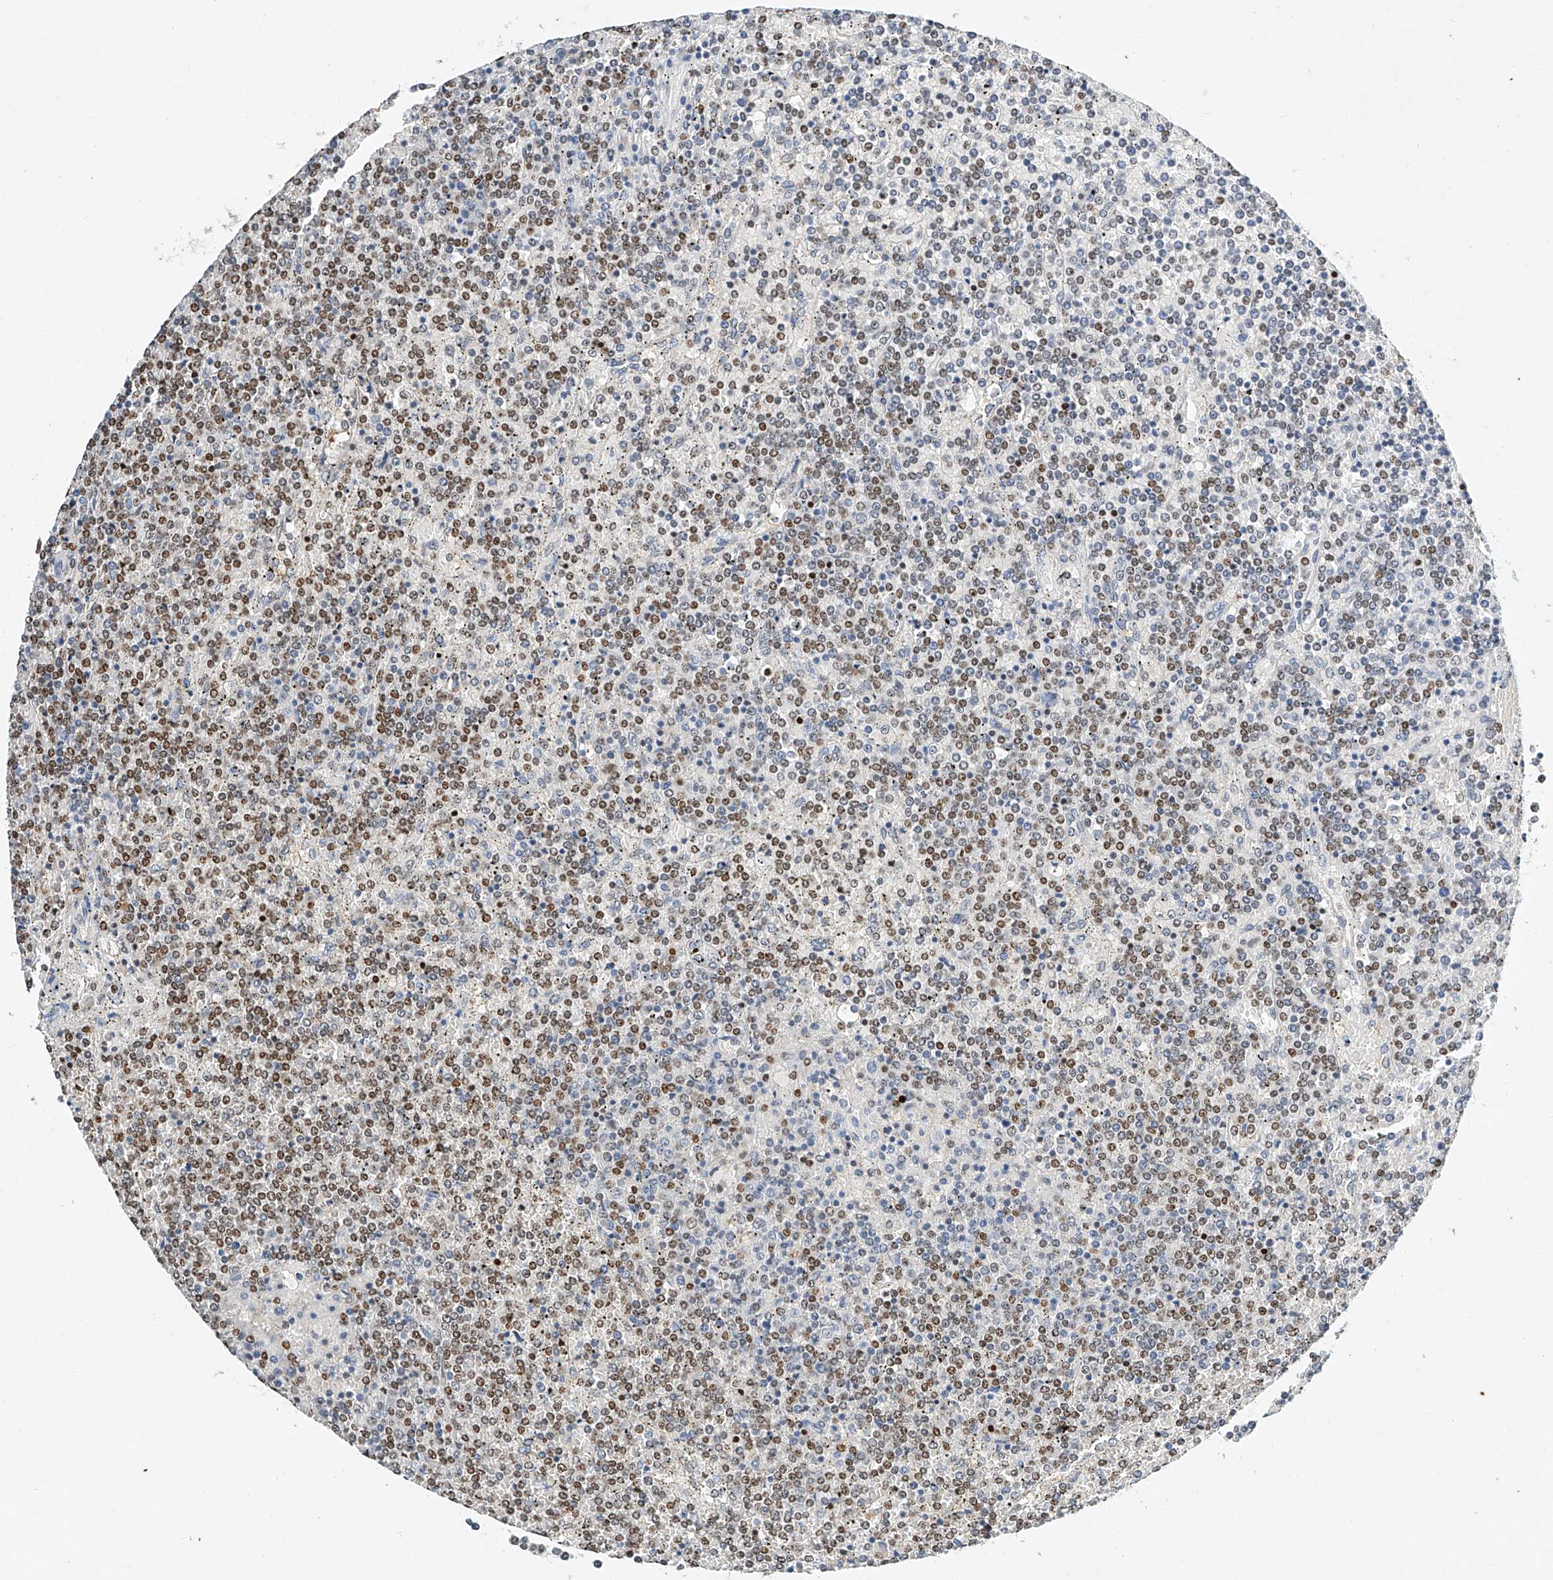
{"staining": {"intensity": "moderate", "quantity": "25%-75%", "location": "nuclear"}, "tissue": "lymphoma", "cell_type": "Tumor cells", "image_type": "cancer", "snomed": [{"axis": "morphology", "description": "Malignant lymphoma, non-Hodgkin's type, Low grade"}, {"axis": "topography", "description": "Spleen"}], "caption": "Protein staining displays moderate nuclear staining in about 25%-75% of tumor cells in low-grade malignant lymphoma, non-Hodgkin's type.", "gene": "CTDP1", "patient": {"sex": "female", "age": 19}}